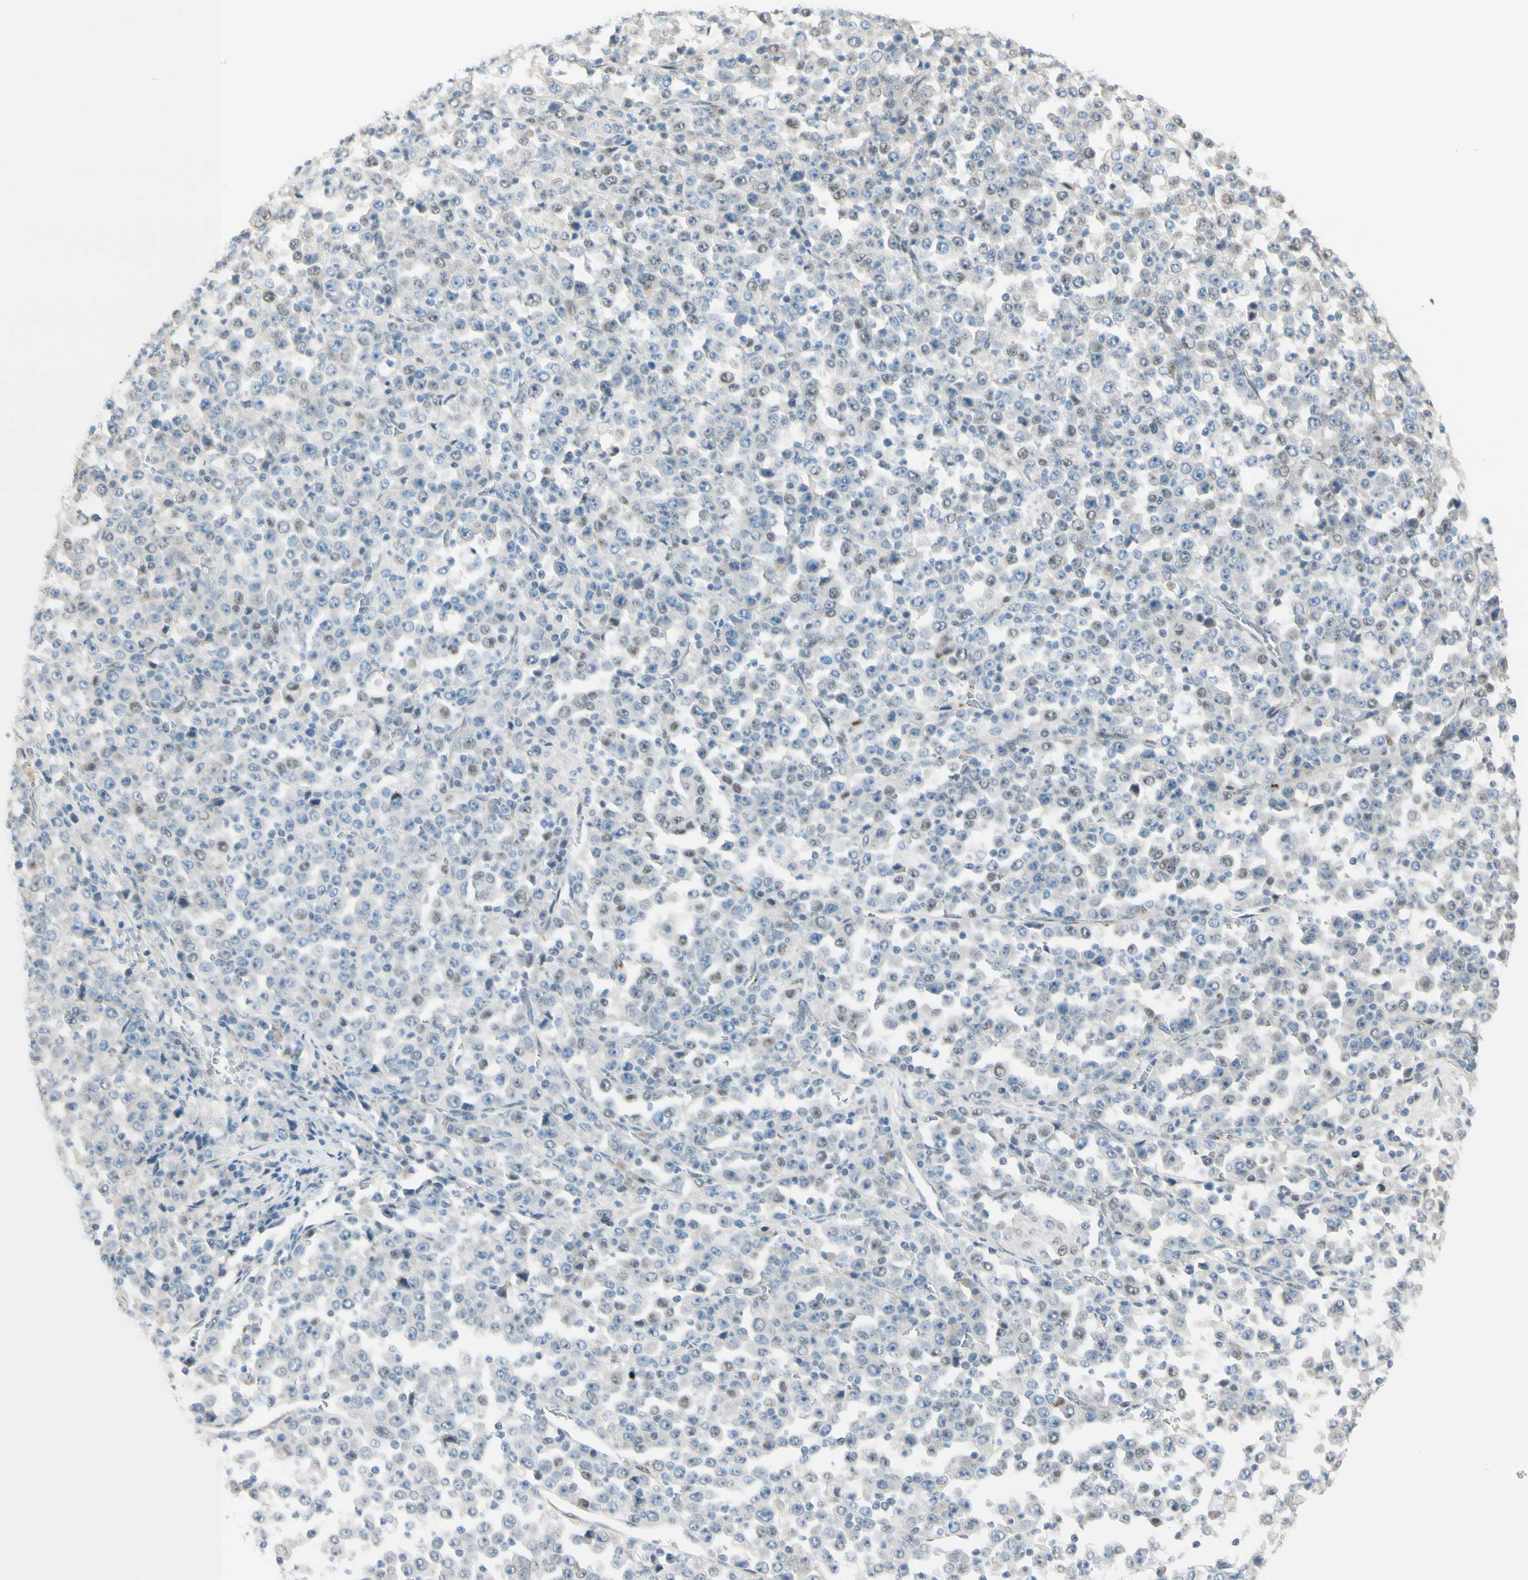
{"staining": {"intensity": "negative", "quantity": "none", "location": "none"}, "tissue": "stomach cancer", "cell_type": "Tumor cells", "image_type": "cancer", "snomed": [{"axis": "morphology", "description": "Normal tissue, NOS"}, {"axis": "morphology", "description": "Adenocarcinoma, NOS"}, {"axis": "topography", "description": "Stomach, upper"}, {"axis": "topography", "description": "Stomach"}], "caption": "Stomach cancer was stained to show a protein in brown. There is no significant expression in tumor cells.", "gene": "B4GALNT1", "patient": {"sex": "male", "age": 59}}